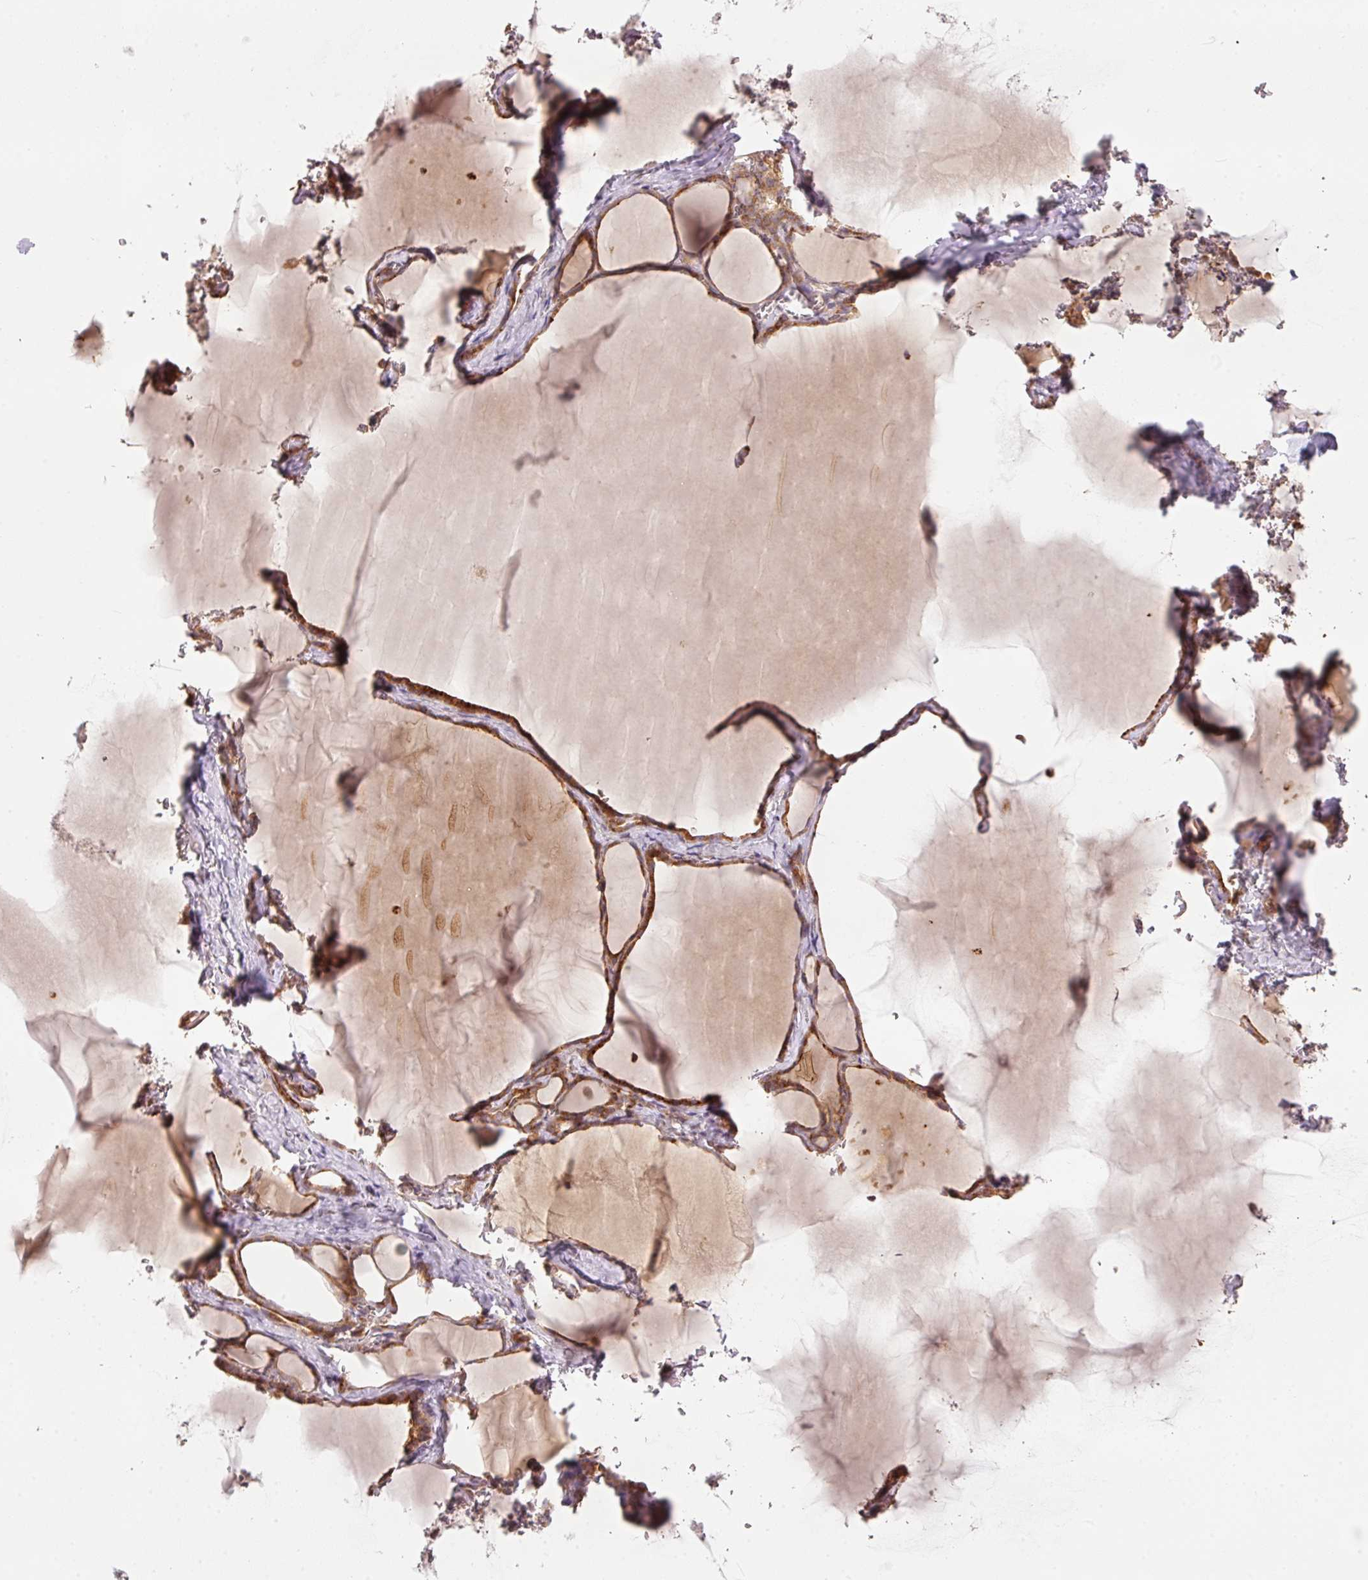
{"staining": {"intensity": "strong", "quantity": ">75%", "location": "cytoplasmic/membranous"}, "tissue": "thyroid gland", "cell_type": "Glandular cells", "image_type": "normal", "snomed": [{"axis": "morphology", "description": "Normal tissue, NOS"}, {"axis": "topography", "description": "Thyroid gland"}], "caption": "Unremarkable thyroid gland displays strong cytoplasmic/membranous staining in approximately >75% of glandular cells, visualized by immunohistochemistry. Nuclei are stained in blue.", "gene": "PCDHB1", "patient": {"sex": "female", "age": 49}}